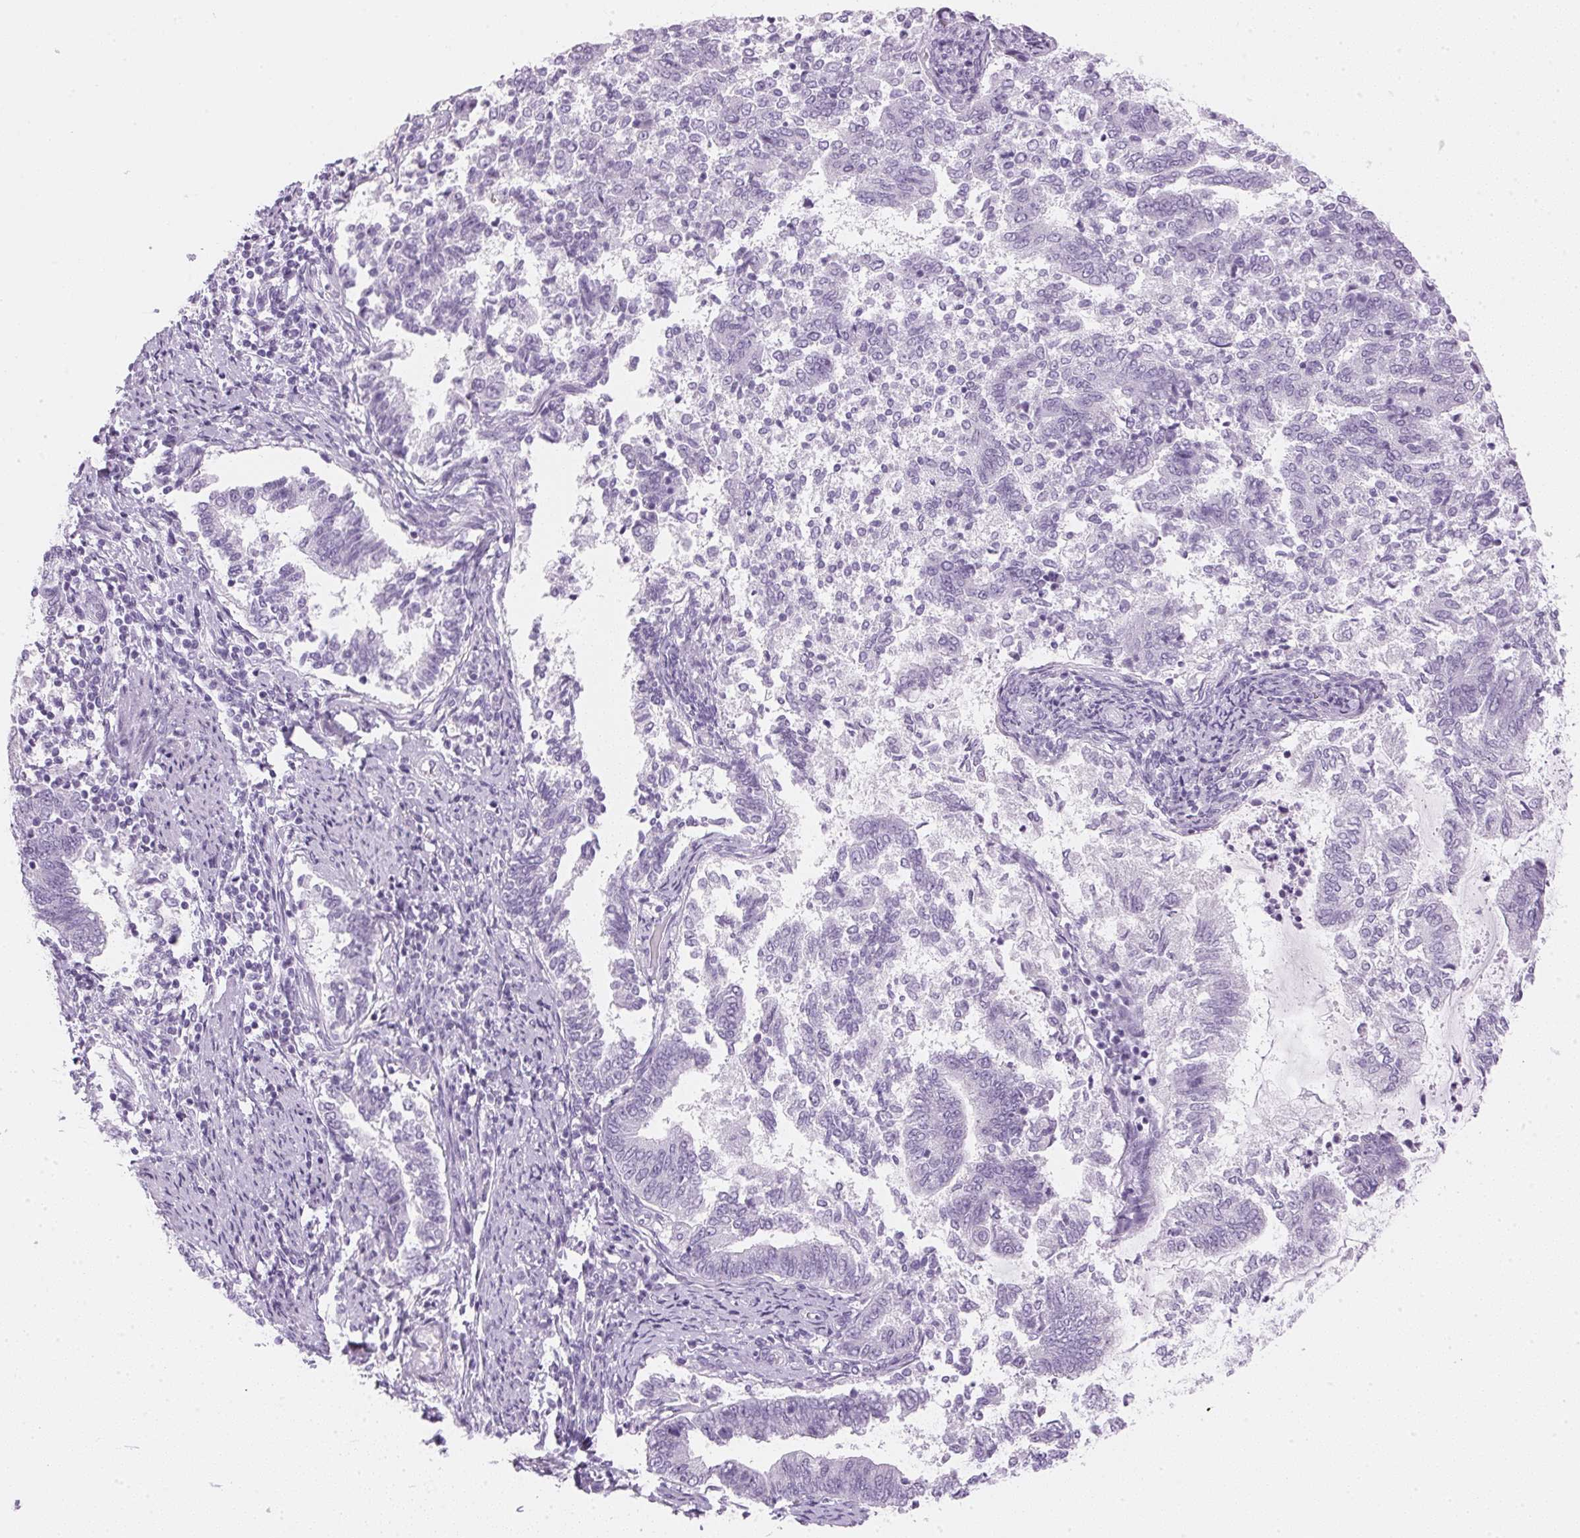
{"staining": {"intensity": "negative", "quantity": "none", "location": "none"}, "tissue": "endometrial cancer", "cell_type": "Tumor cells", "image_type": "cancer", "snomed": [{"axis": "morphology", "description": "Adenocarcinoma, NOS"}, {"axis": "topography", "description": "Endometrium"}], "caption": "Histopathology image shows no significant protein positivity in tumor cells of endometrial cancer (adenocarcinoma).", "gene": "IGFBP1", "patient": {"sex": "female", "age": 65}}